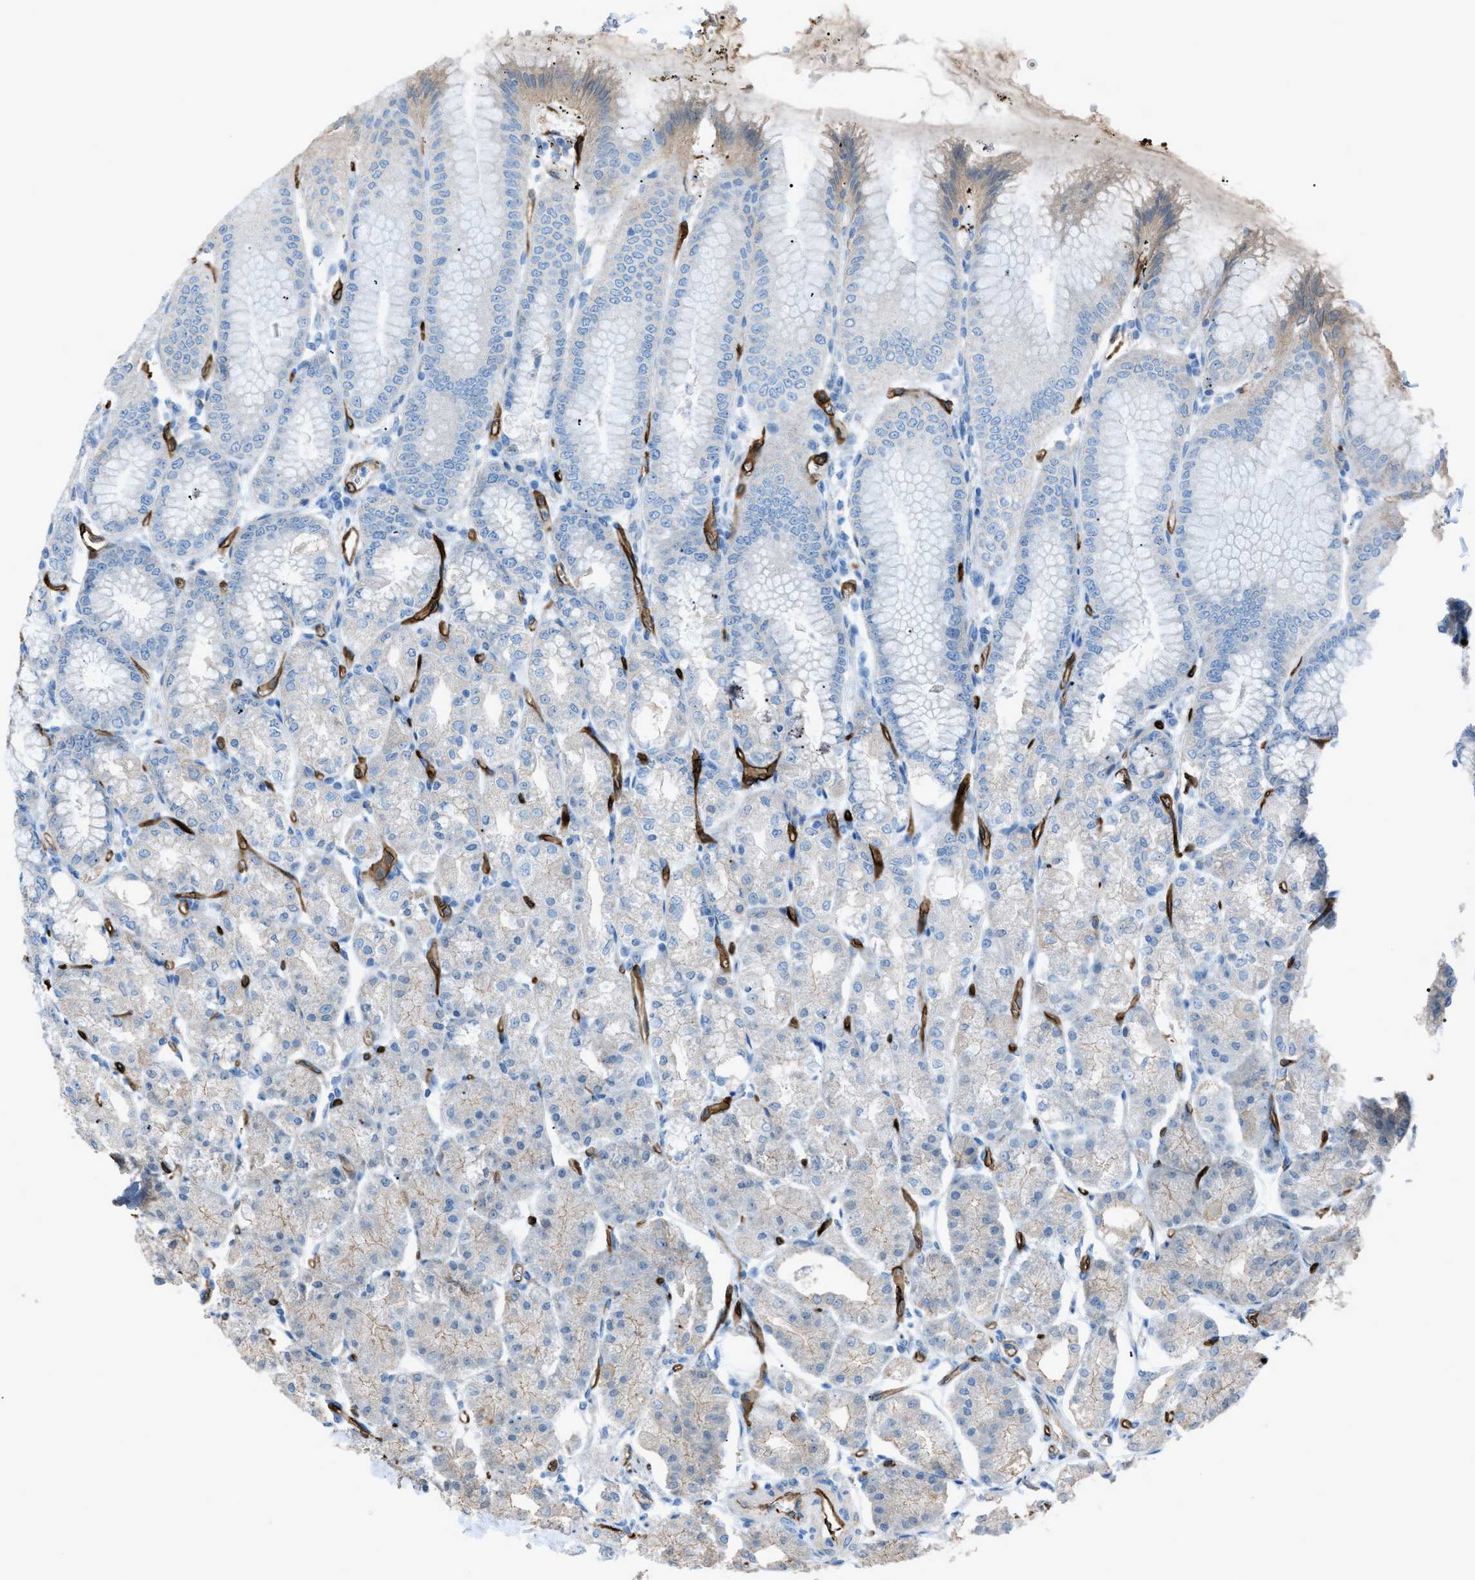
{"staining": {"intensity": "negative", "quantity": "none", "location": "none"}, "tissue": "stomach", "cell_type": "Glandular cells", "image_type": "normal", "snomed": [{"axis": "morphology", "description": "Normal tissue, NOS"}, {"axis": "topography", "description": "Stomach, lower"}], "caption": "Immunohistochemical staining of benign human stomach demonstrates no significant expression in glandular cells. (DAB (3,3'-diaminobenzidine) immunohistochemistry, high magnification).", "gene": "SLC22A15", "patient": {"sex": "male", "age": 71}}